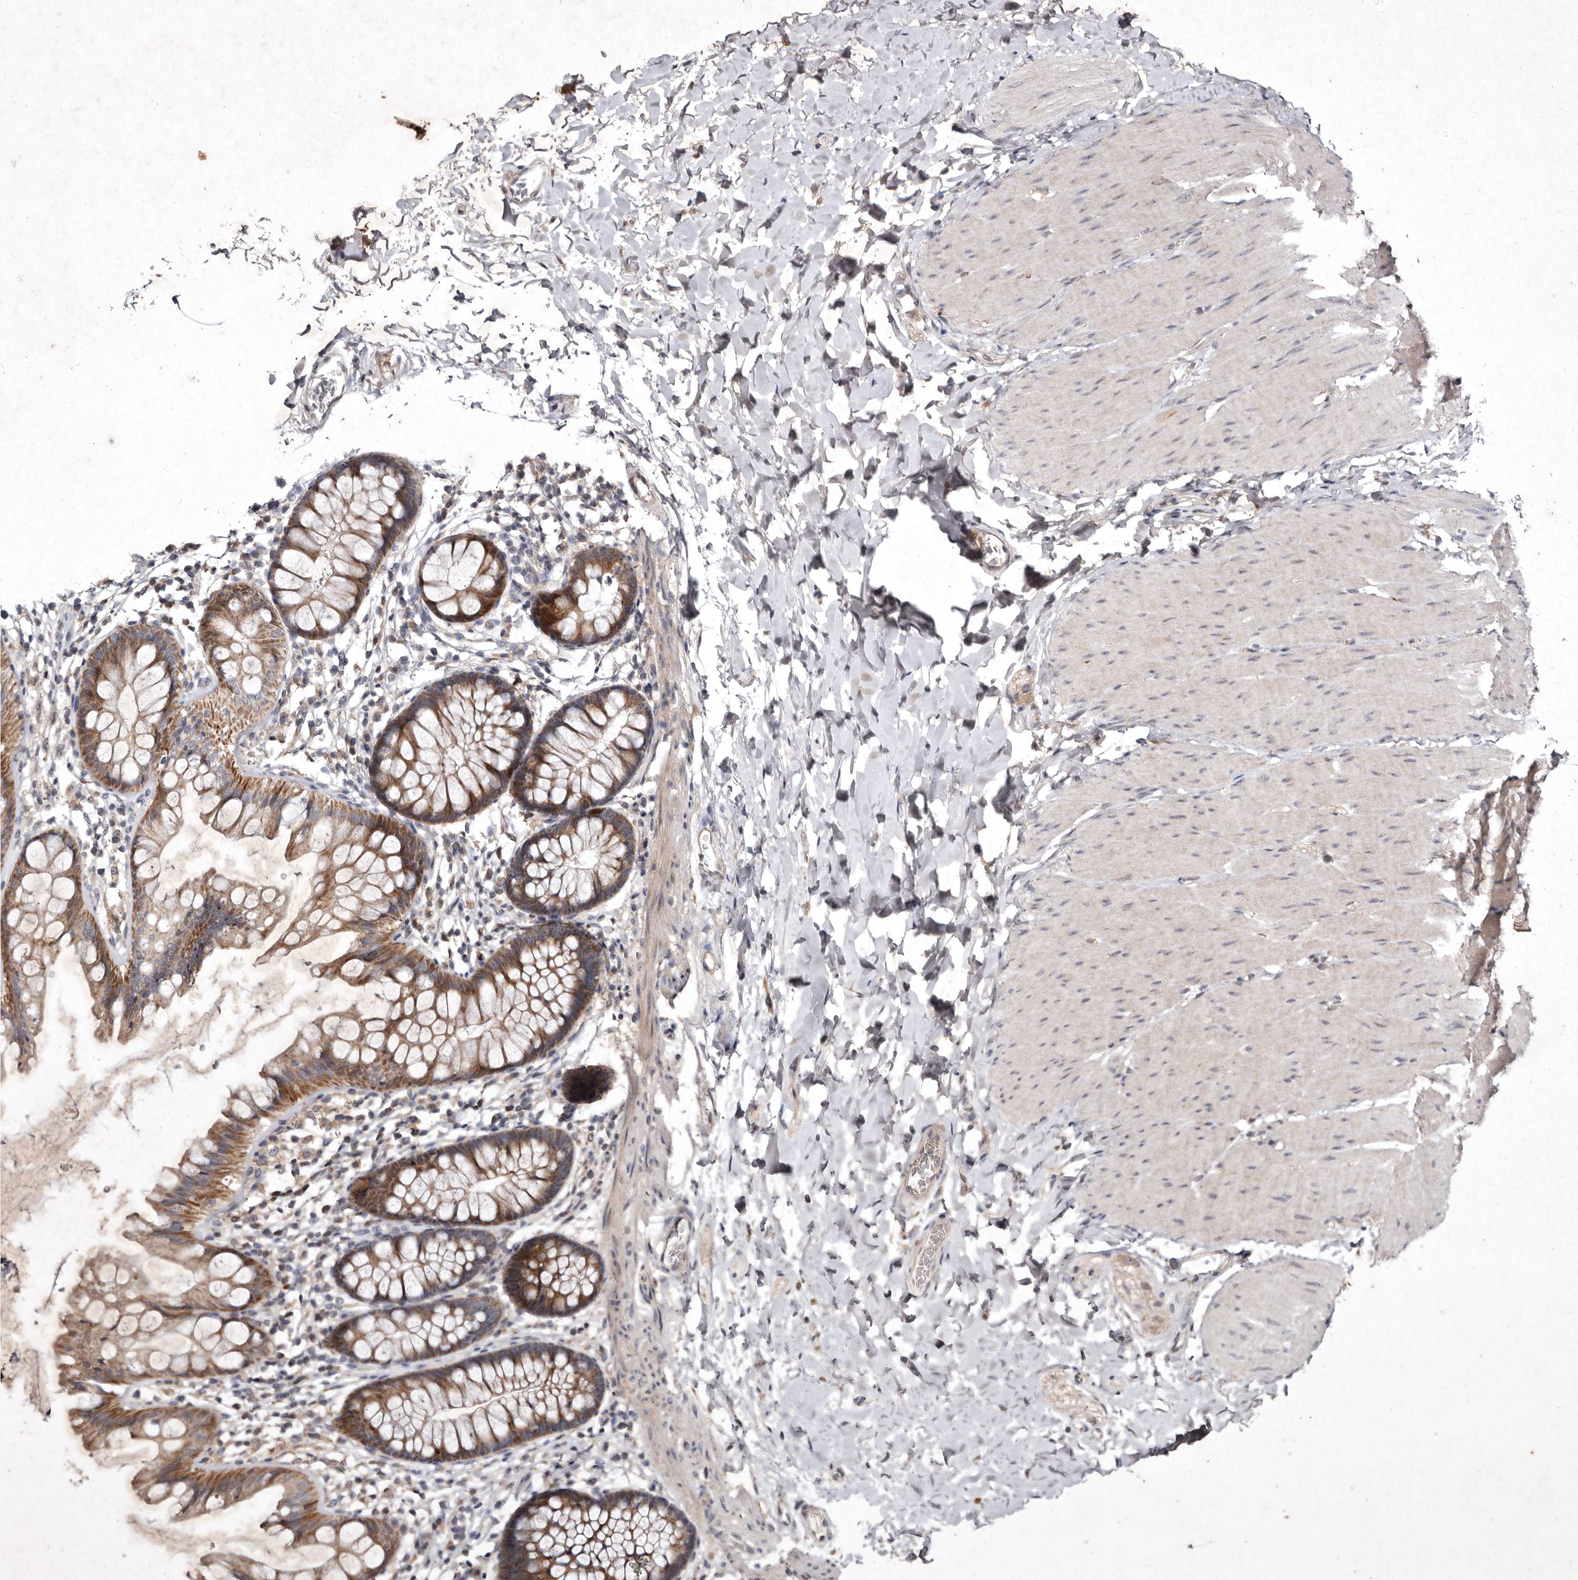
{"staining": {"intensity": "moderate", "quantity": ">75%", "location": "cytoplasmic/membranous"}, "tissue": "colon", "cell_type": "Endothelial cells", "image_type": "normal", "snomed": [{"axis": "morphology", "description": "Normal tissue, NOS"}, {"axis": "topography", "description": "Colon"}], "caption": "High-magnification brightfield microscopy of benign colon stained with DAB (3,3'-diaminobenzidine) (brown) and counterstained with hematoxylin (blue). endothelial cells exhibit moderate cytoplasmic/membranous expression is seen in approximately>75% of cells. The staining was performed using DAB (3,3'-diaminobenzidine), with brown indicating positive protein expression. Nuclei are stained blue with hematoxylin.", "gene": "FLAD1", "patient": {"sex": "female", "age": 62}}